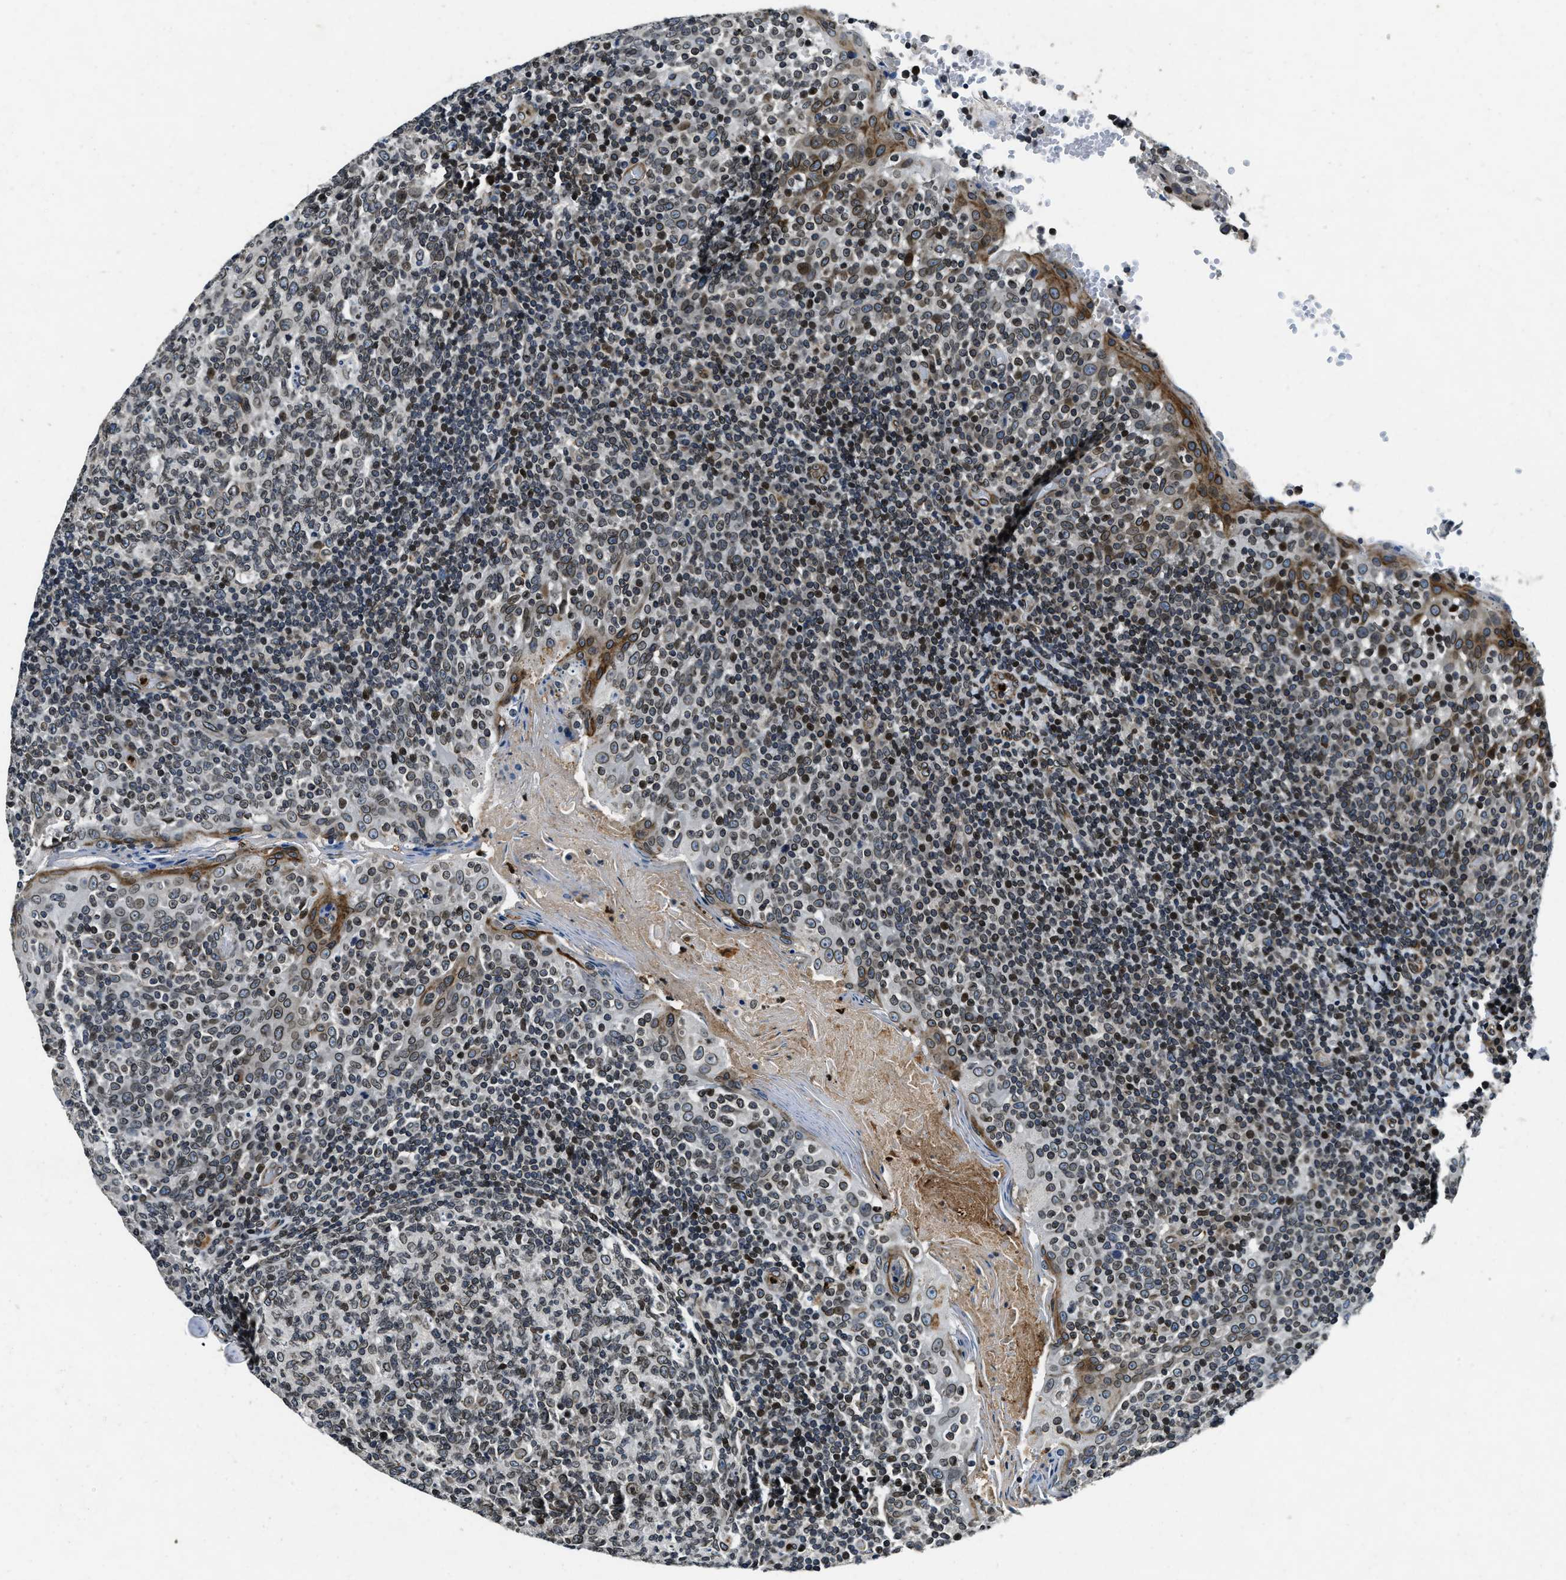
{"staining": {"intensity": "weak", "quantity": ">75%", "location": "nuclear"}, "tissue": "tonsil", "cell_type": "Germinal center cells", "image_type": "normal", "snomed": [{"axis": "morphology", "description": "Normal tissue, NOS"}, {"axis": "topography", "description": "Tonsil"}], "caption": "About >75% of germinal center cells in benign tonsil display weak nuclear protein positivity as visualized by brown immunohistochemical staining.", "gene": "ZC3HC1", "patient": {"sex": "female", "age": 19}}